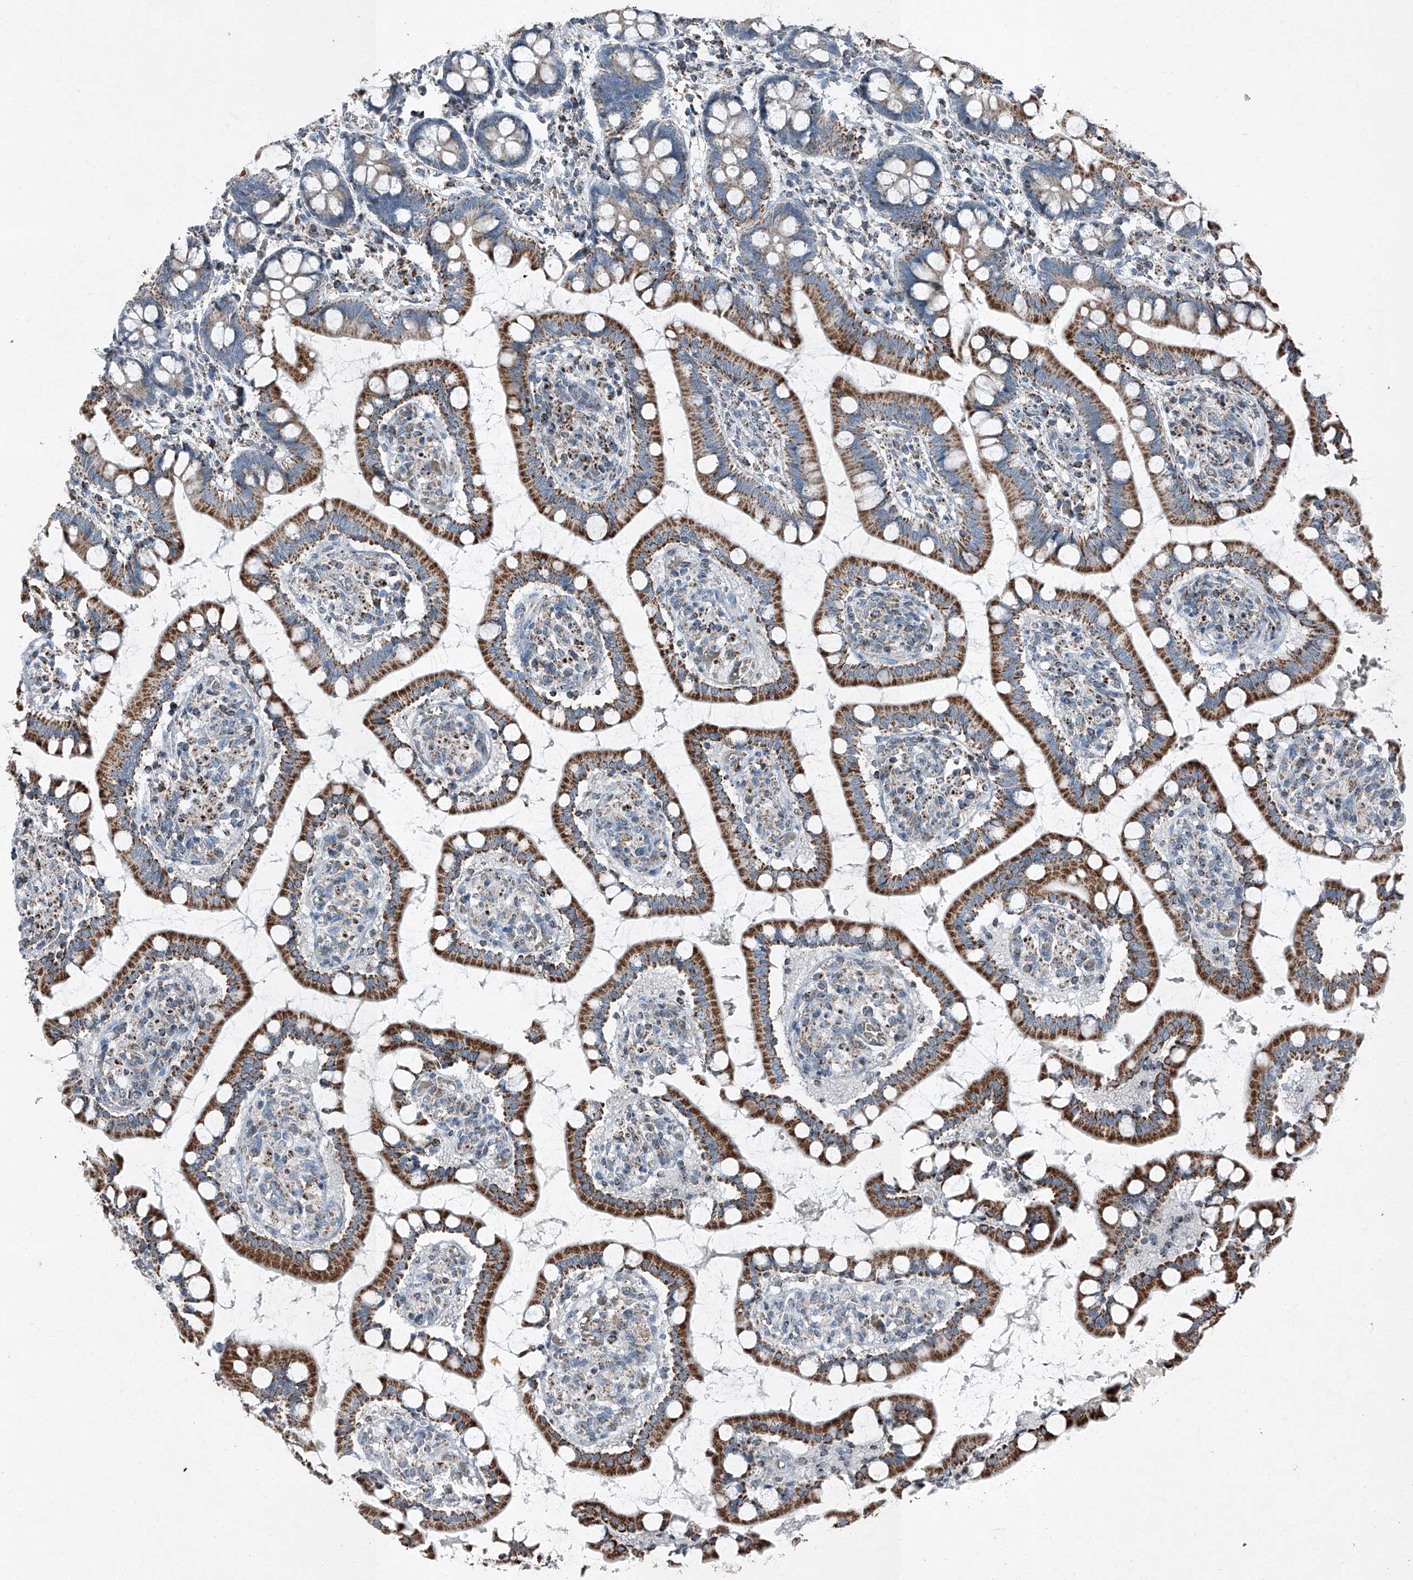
{"staining": {"intensity": "strong", "quantity": "25%-75%", "location": "cytoplasmic/membranous"}, "tissue": "small intestine", "cell_type": "Glandular cells", "image_type": "normal", "snomed": [{"axis": "morphology", "description": "Normal tissue, NOS"}, {"axis": "topography", "description": "Small intestine"}], "caption": "Approximately 25%-75% of glandular cells in benign human small intestine demonstrate strong cytoplasmic/membranous protein expression as visualized by brown immunohistochemical staining.", "gene": "CHRNA7", "patient": {"sex": "male", "age": 52}}